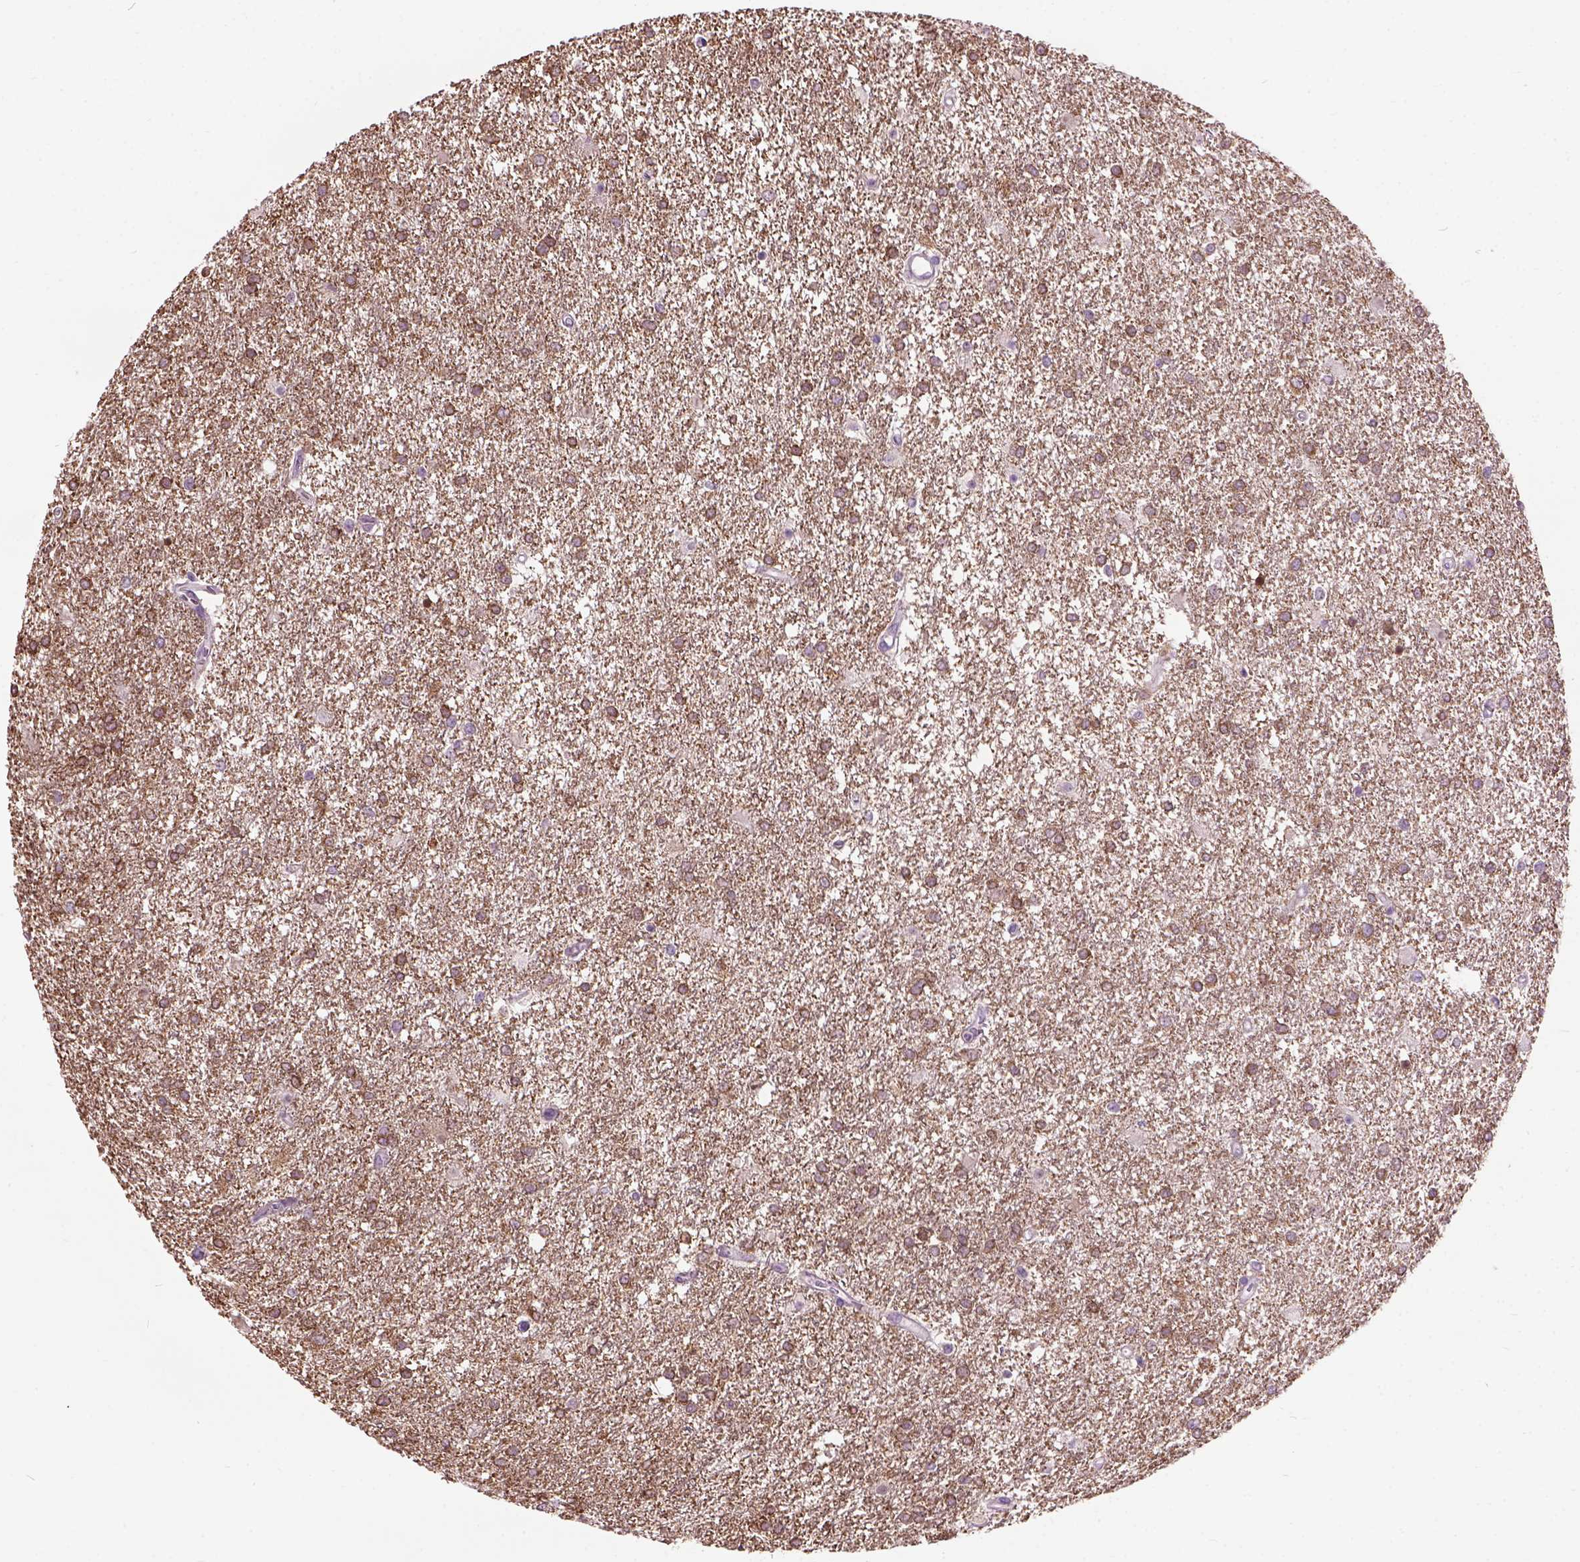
{"staining": {"intensity": "moderate", "quantity": ">75%", "location": "cytoplasmic/membranous"}, "tissue": "glioma", "cell_type": "Tumor cells", "image_type": "cancer", "snomed": [{"axis": "morphology", "description": "Glioma, malignant, High grade"}, {"axis": "topography", "description": "Brain"}], "caption": "Malignant glioma (high-grade) tissue displays moderate cytoplasmic/membranous staining in approximately >75% of tumor cells Nuclei are stained in blue.", "gene": "MAPT", "patient": {"sex": "female", "age": 61}}